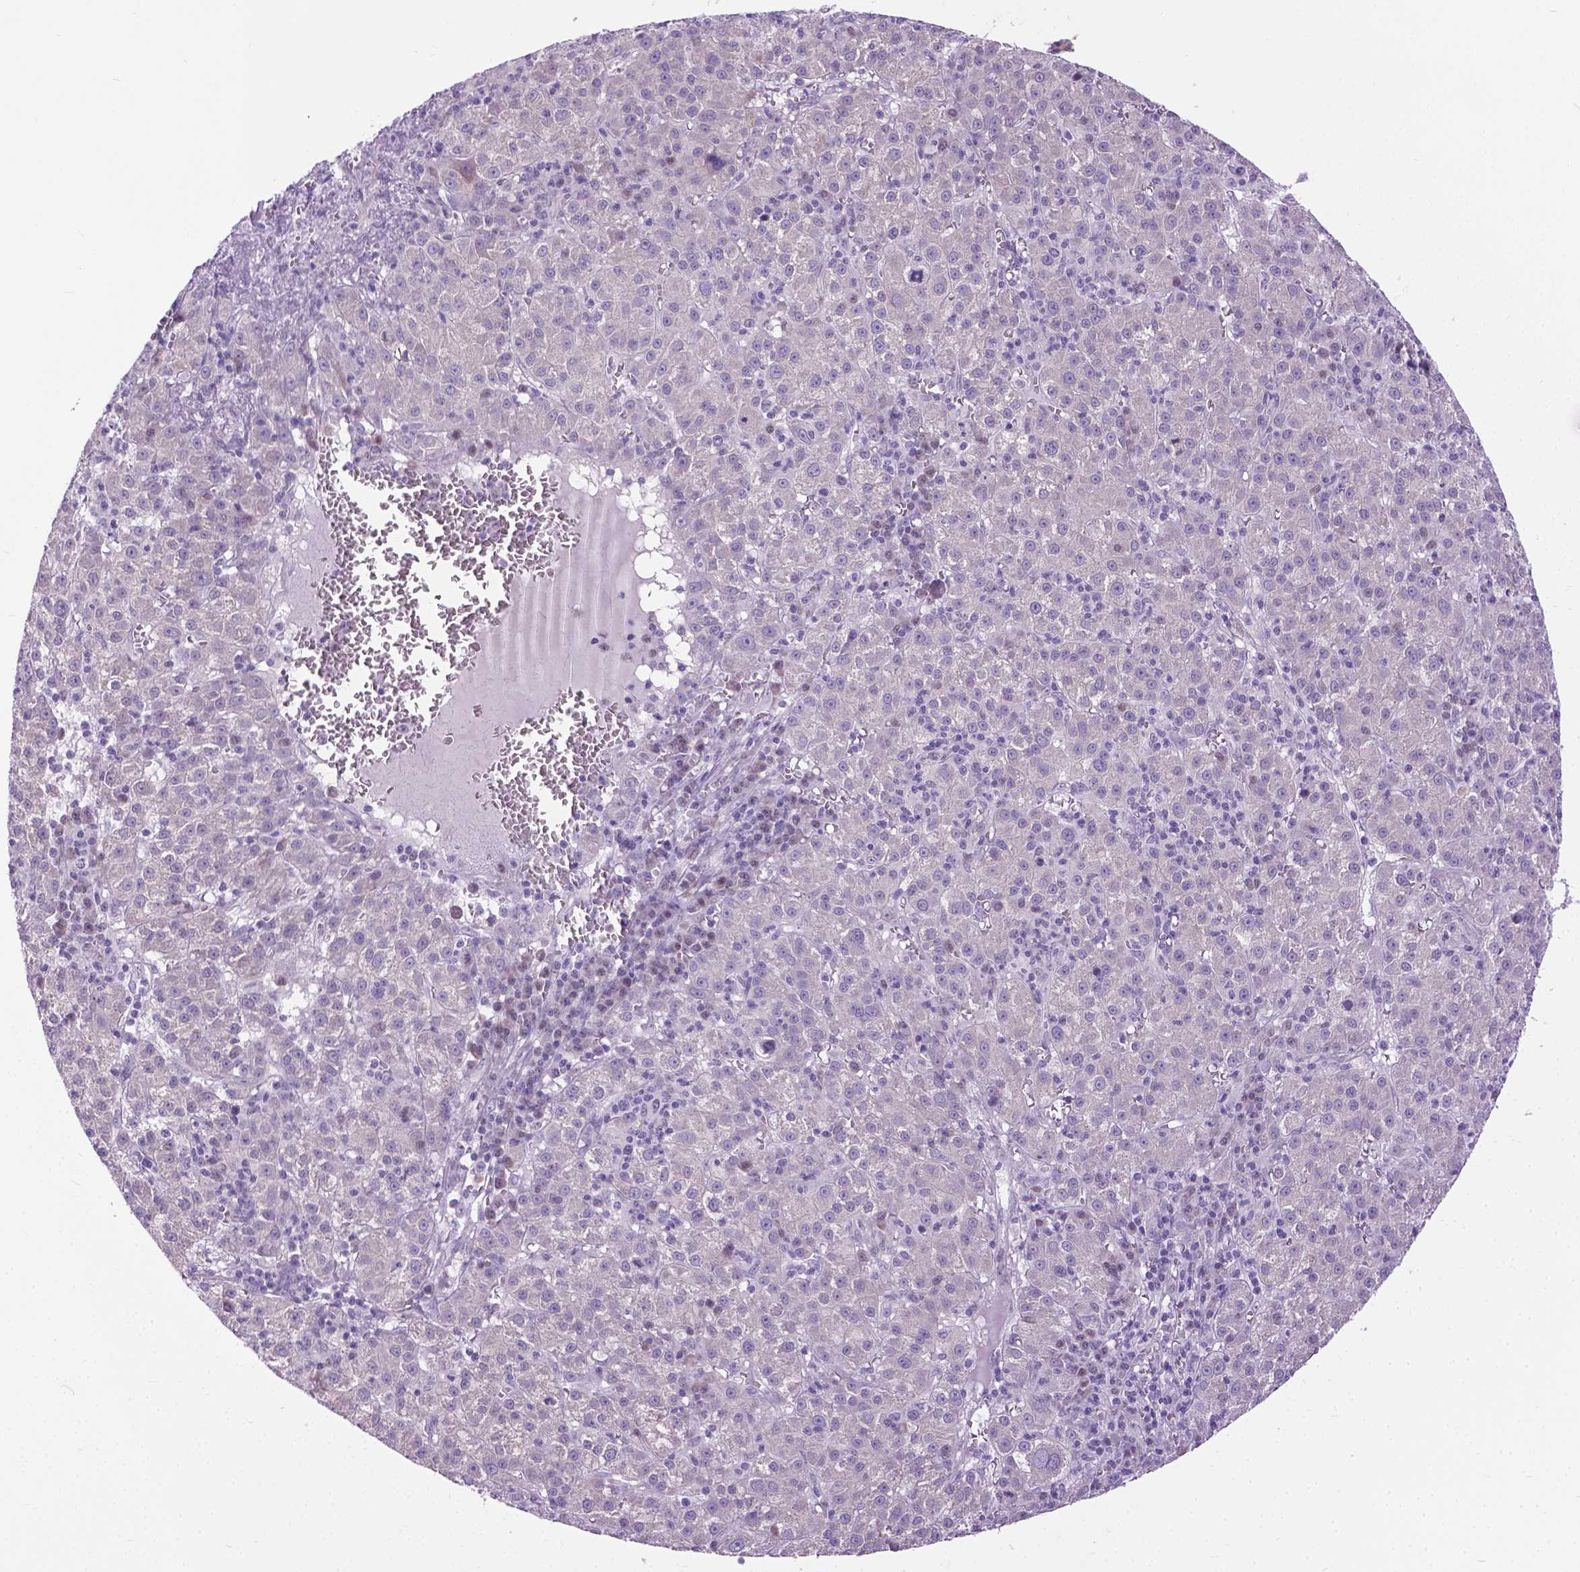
{"staining": {"intensity": "negative", "quantity": "none", "location": "none"}, "tissue": "liver cancer", "cell_type": "Tumor cells", "image_type": "cancer", "snomed": [{"axis": "morphology", "description": "Carcinoma, Hepatocellular, NOS"}, {"axis": "topography", "description": "Liver"}], "caption": "Tumor cells show no significant protein staining in liver hepatocellular carcinoma.", "gene": "APCDD1L", "patient": {"sex": "female", "age": 60}}